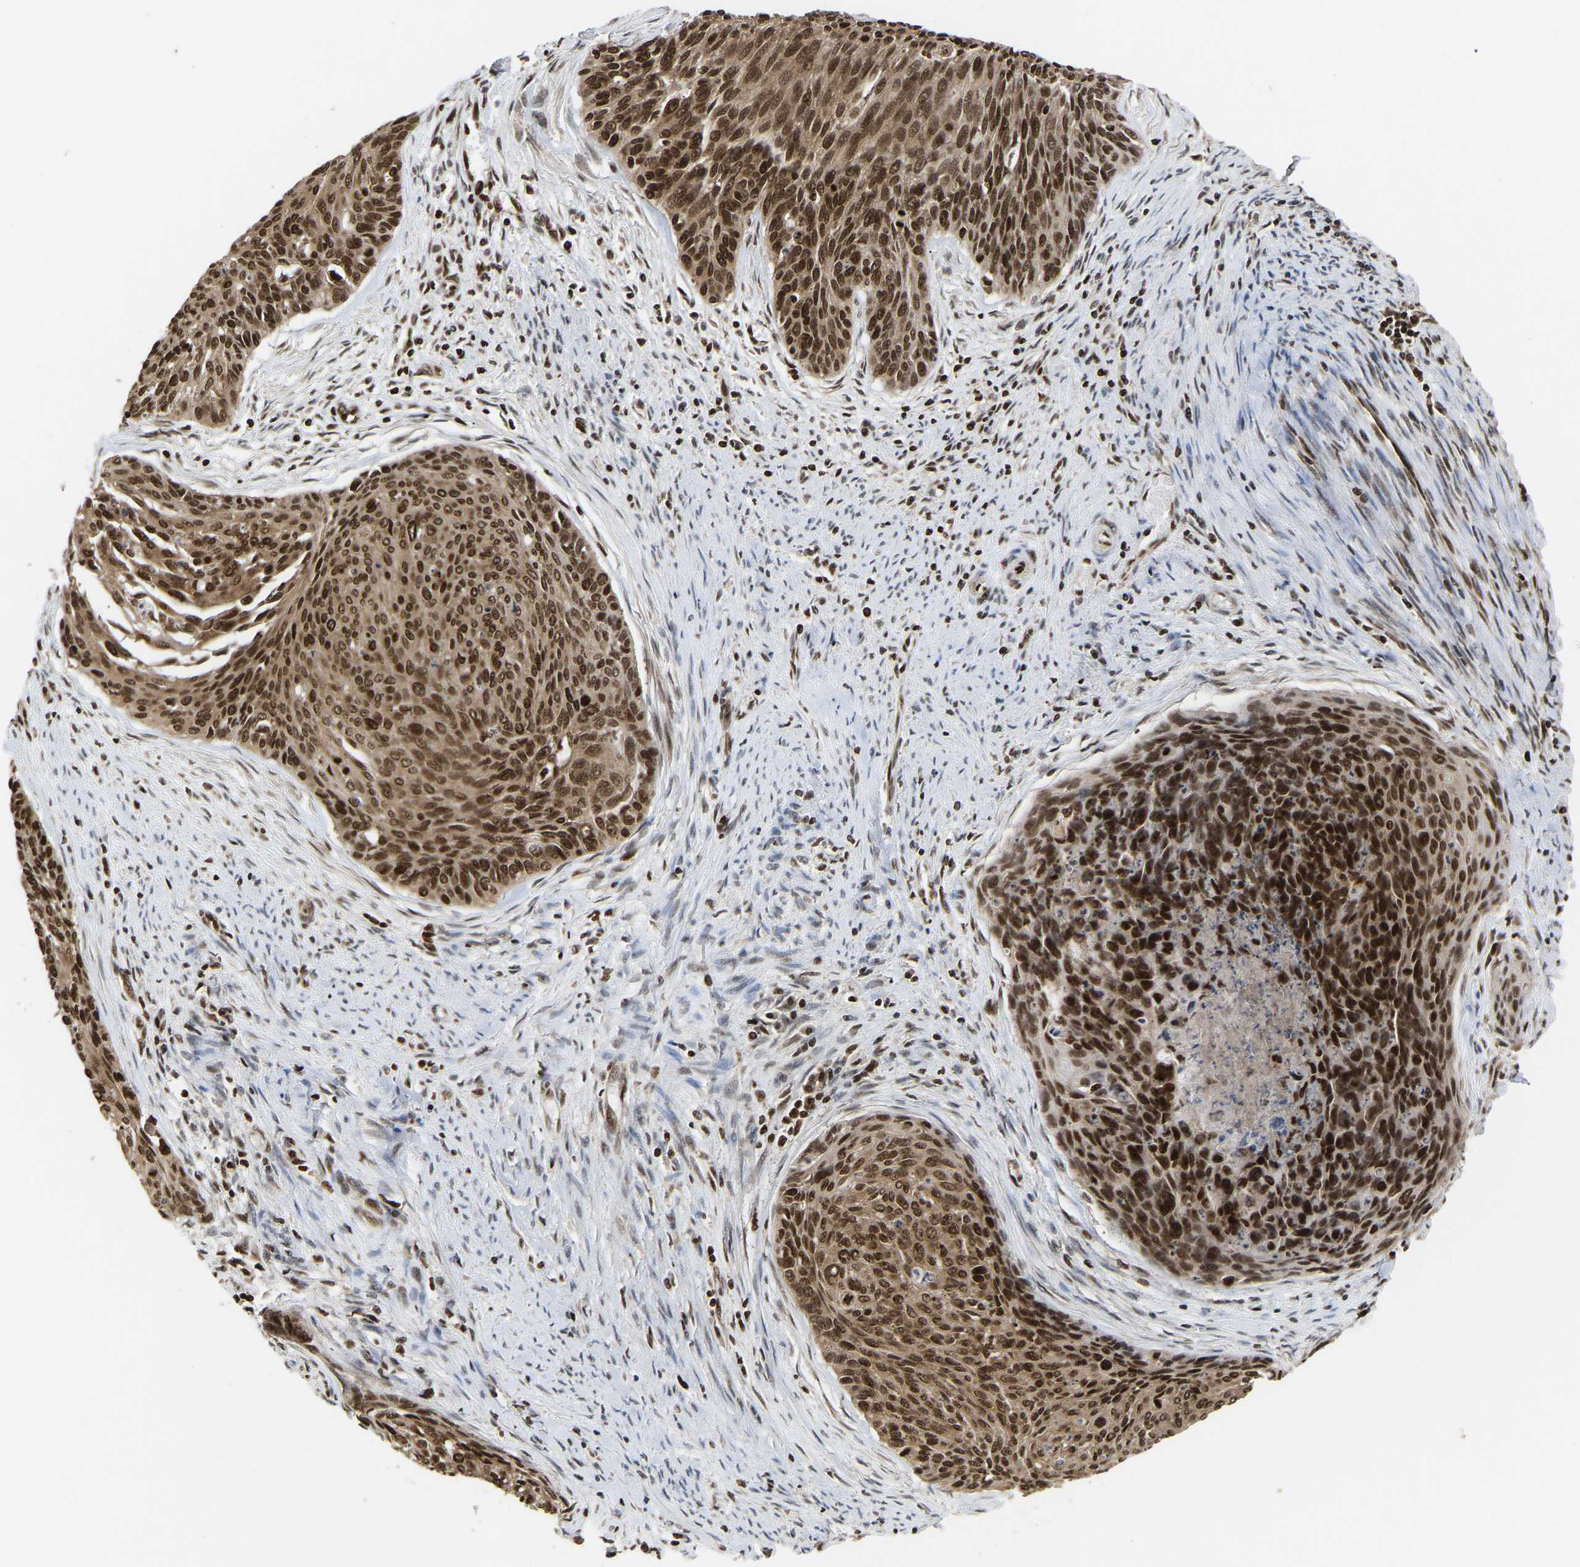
{"staining": {"intensity": "strong", "quantity": ">75%", "location": "cytoplasmic/membranous,nuclear"}, "tissue": "cervical cancer", "cell_type": "Tumor cells", "image_type": "cancer", "snomed": [{"axis": "morphology", "description": "Squamous cell carcinoma, NOS"}, {"axis": "topography", "description": "Cervix"}], "caption": "Cervical squamous cell carcinoma tissue demonstrates strong cytoplasmic/membranous and nuclear expression in approximately >75% of tumor cells", "gene": "ALYREF", "patient": {"sex": "female", "age": 55}}